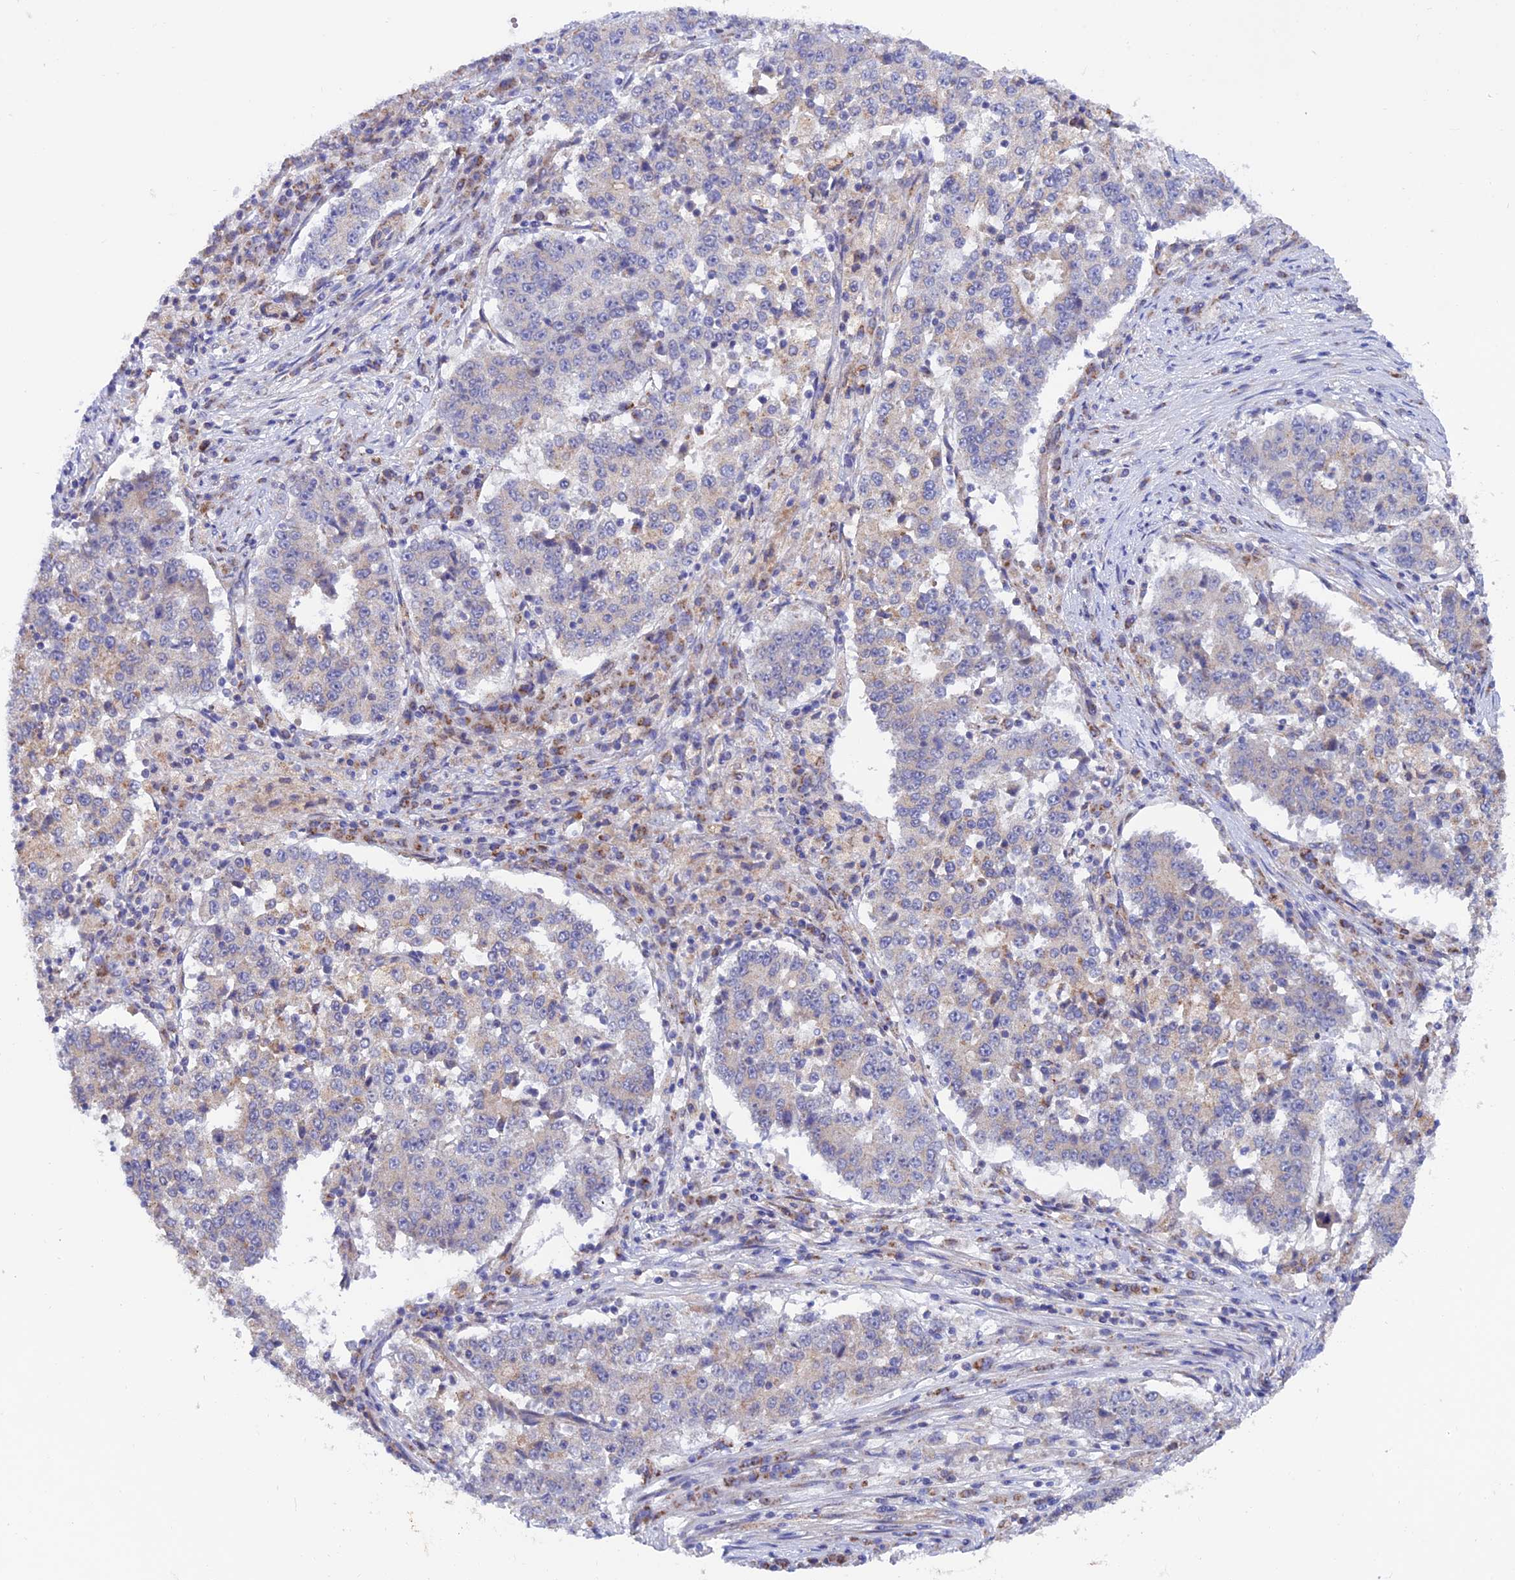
{"staining": {"intensity": "negative", "quantity": "none", "location": "none"}, "tissue": "stomach cancer", "cell_type": "Tumor cells", "image_type": "cancer", "snomed": [{"axis": "morphology", "description": "Adenocarcinoma, NOS"}, {"axis": "topography", "description": "Stomach"}], "caption": "Immunohistochemistry of adenocarcinoma (stomach) exhibits no positivity in tumor cells. The staining was performed using DAB to visualize the protein expression in brown, while the nuclei were stained in blue with hematoxylin (Magnification: 20x).", "gene": "ETFDH", "patient": {"sex": "male", "age": 59}}